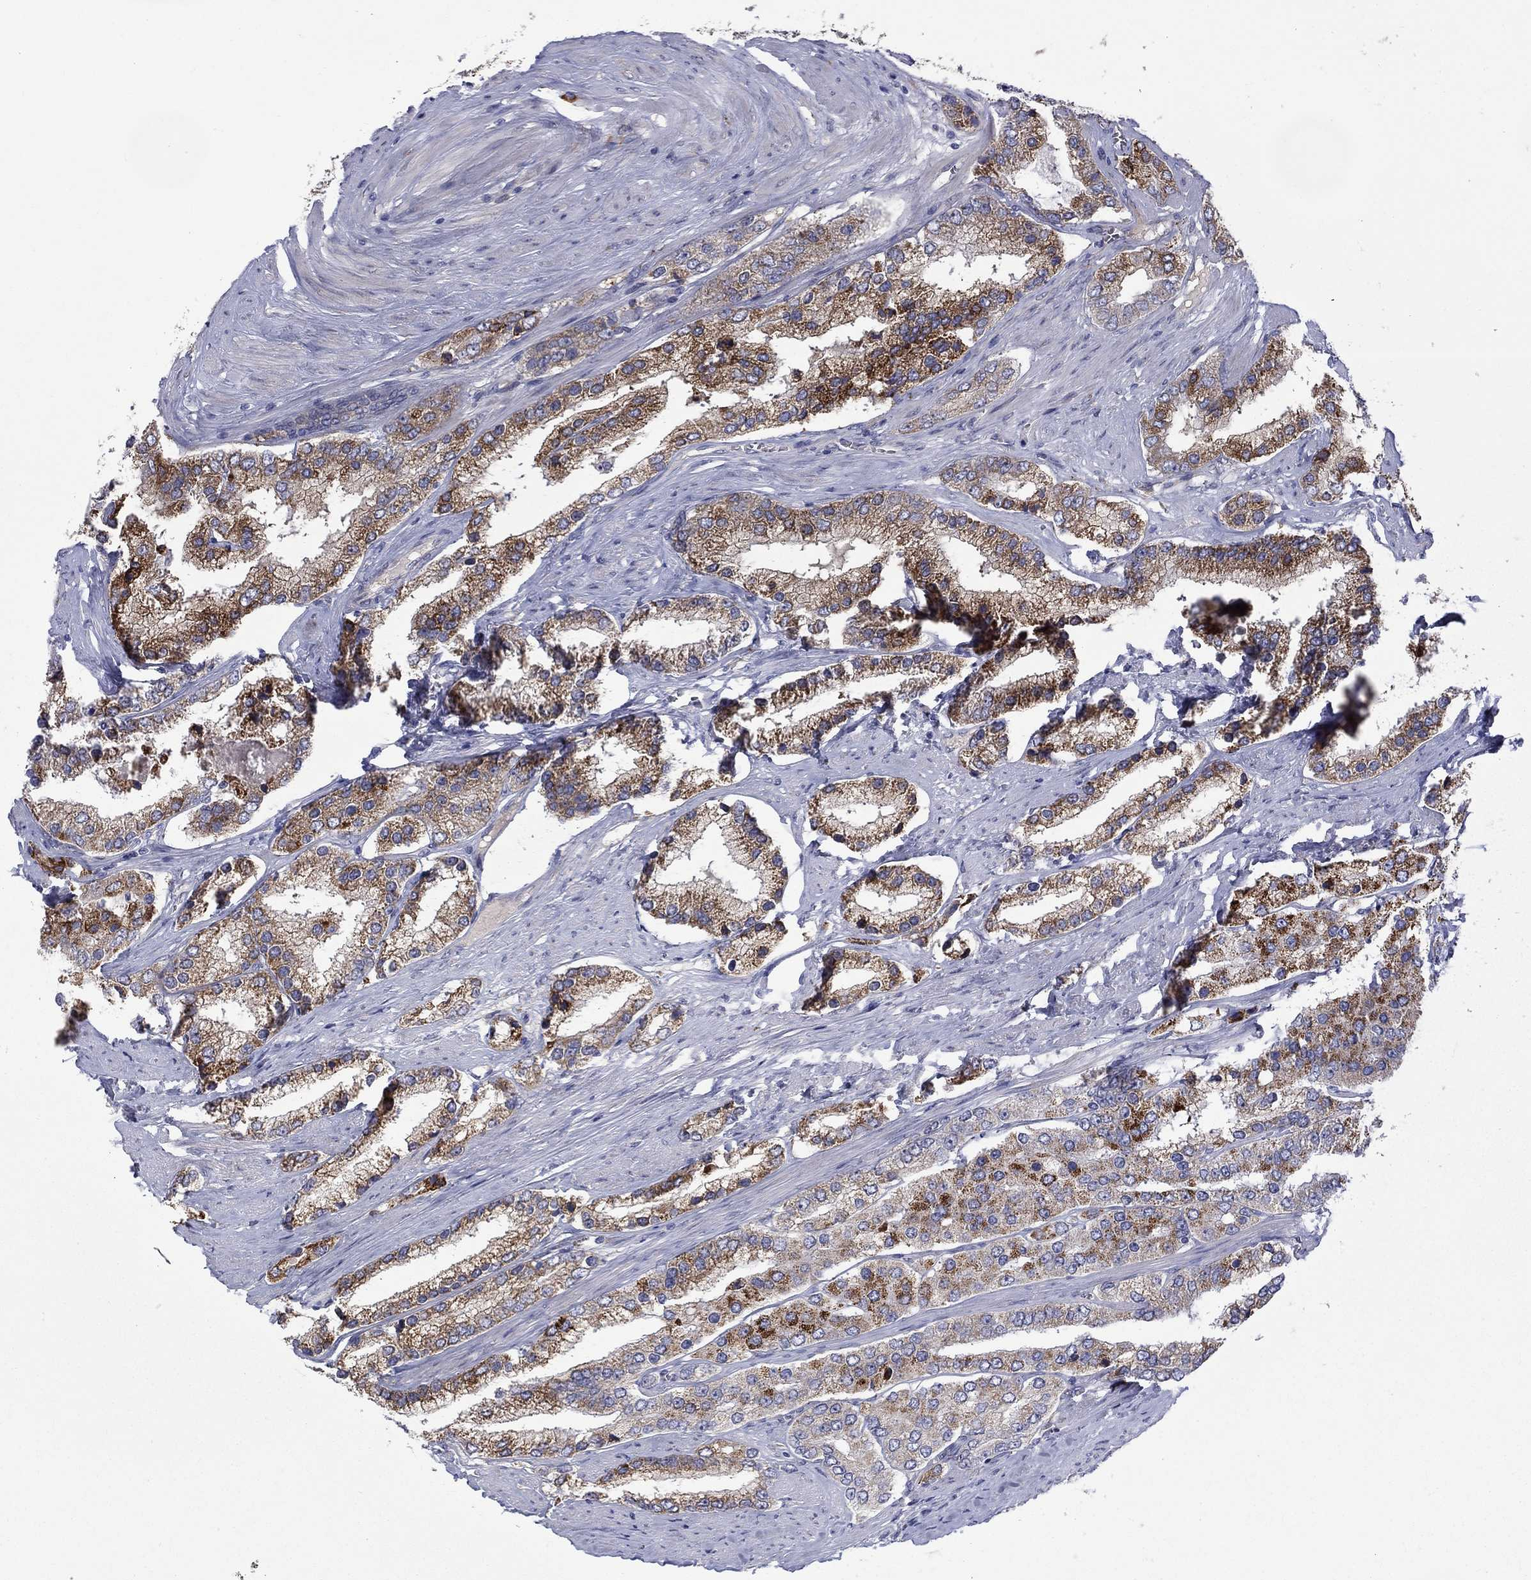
{"staining": {"intensity": "strong", "quantity": "25%-75%", "location": "cytoplasmic/membranous"}, "tissue": "prostate cancer", "cell_type": "Tumor cells", "image_type": "cancer", "snomed": [{"axis": "morphology", "description": "Adenocarcinoma, Low grade"}, {"axis": "topography", "description": "Prostate"}], "caption": "High-power microscopy captured an immunohistochemistry photomicrograph of prostate cancer, revealing strong cytoplasmic/membranous staining in approximately 25%-75% of tumor cells.", "gene": "ASNS", "patient": {"sex": "male", "age": 69}}